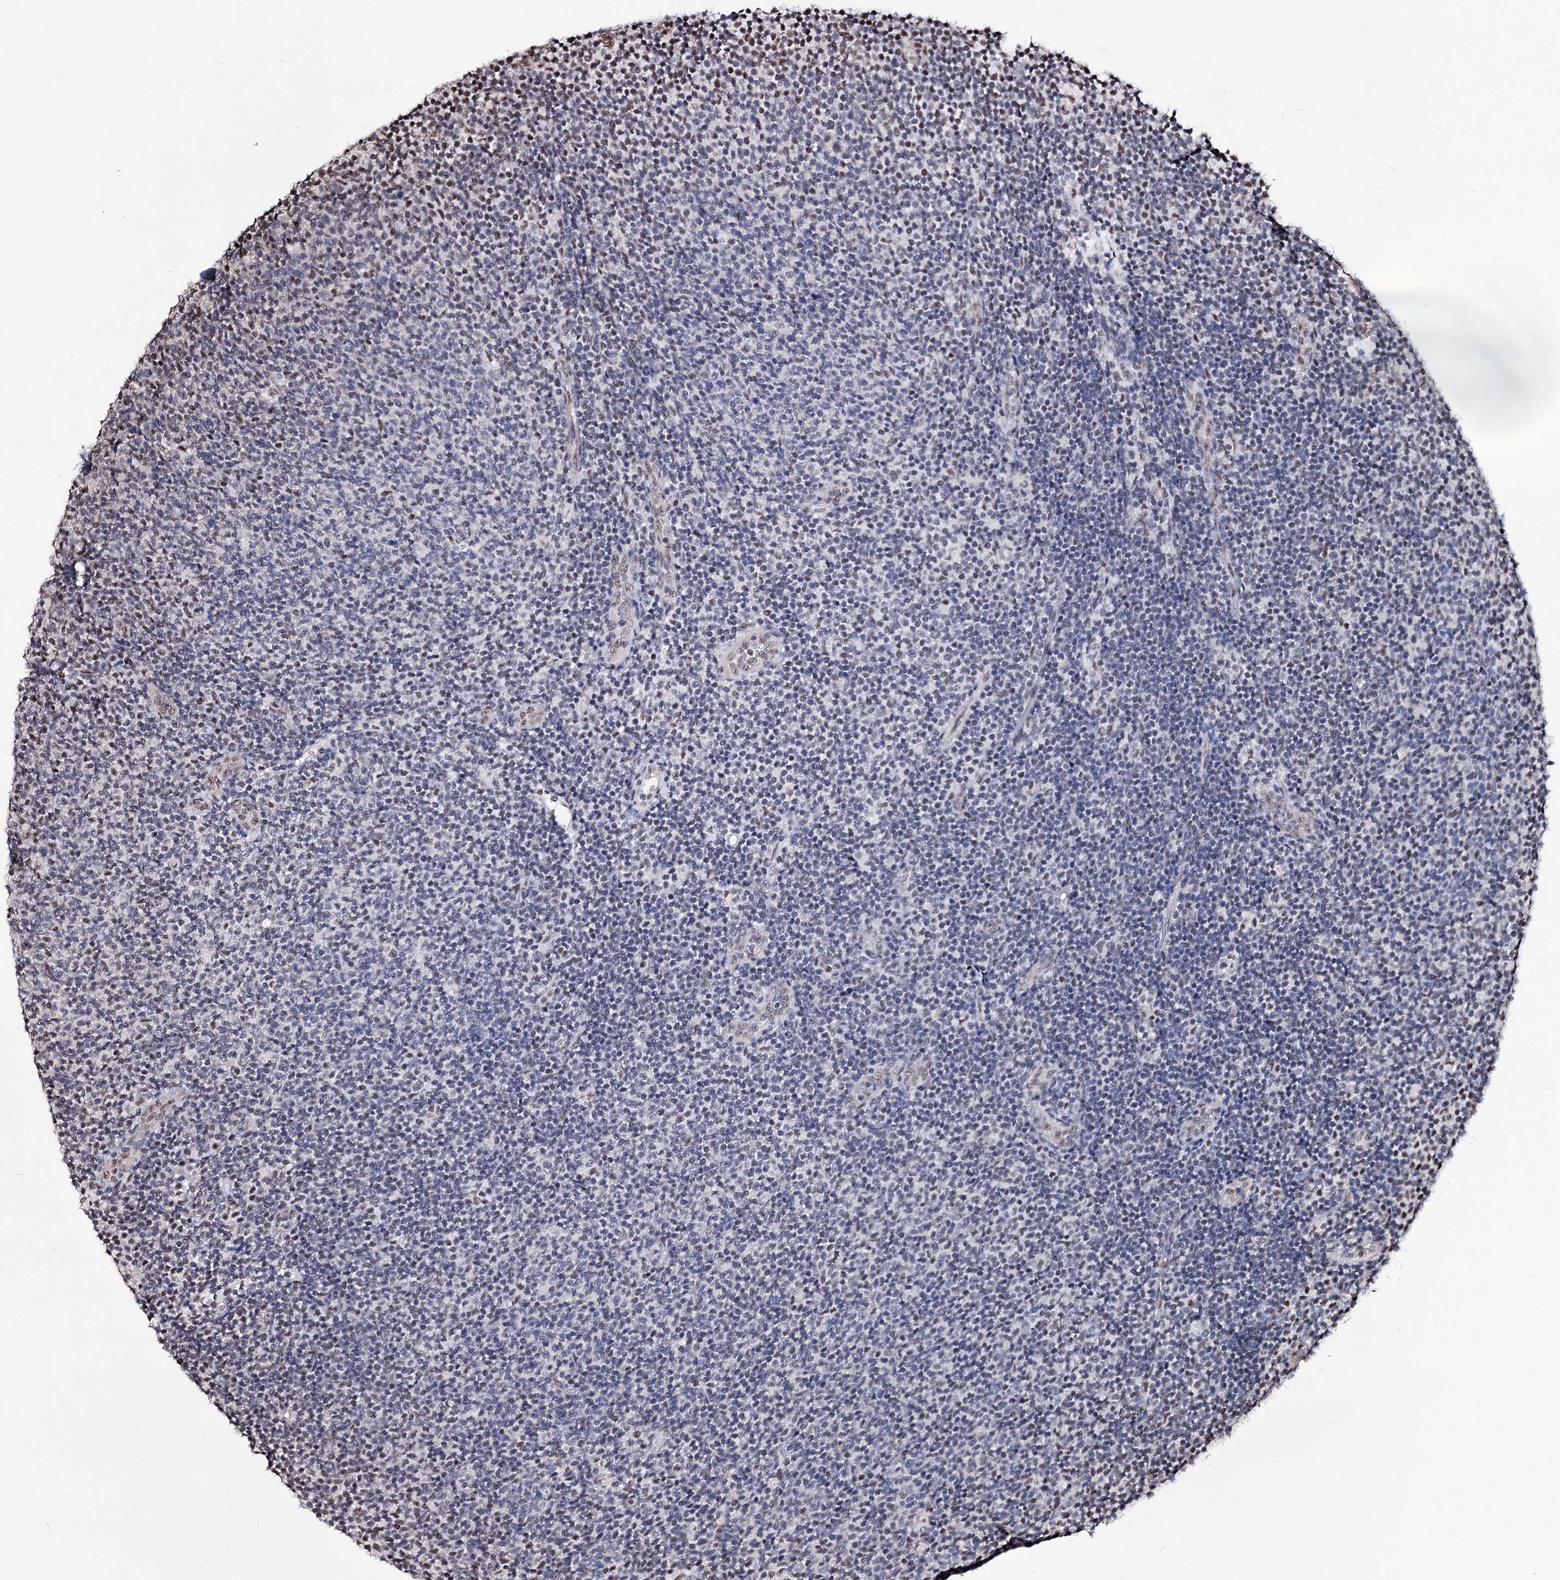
{"staining": {"intensity": "moderate", "quantity": "<25%", "location": "nuclear"}, "tissue": "lymphoma", "cell_type": "Tumor cells", "image_type": "cancer", "snomed": [{"axis": "morphology", "description": "Malignant lymphoma, non-Hodgkin's type, Low grade"}, {"axis": "topography", "description": "Lymph node"}], "caption": "Low-grade malignant lymphoma, non-Hodgkin's type tissue exhibits moderate nuclear expression in about <25% of tumor cells (Stains: DAB in brown, nuclei in blue, Microscopy: brightfield microscopy at high magnification).", "gene": "CHMP7", "patient": {"sex": "male", "age": 66}}